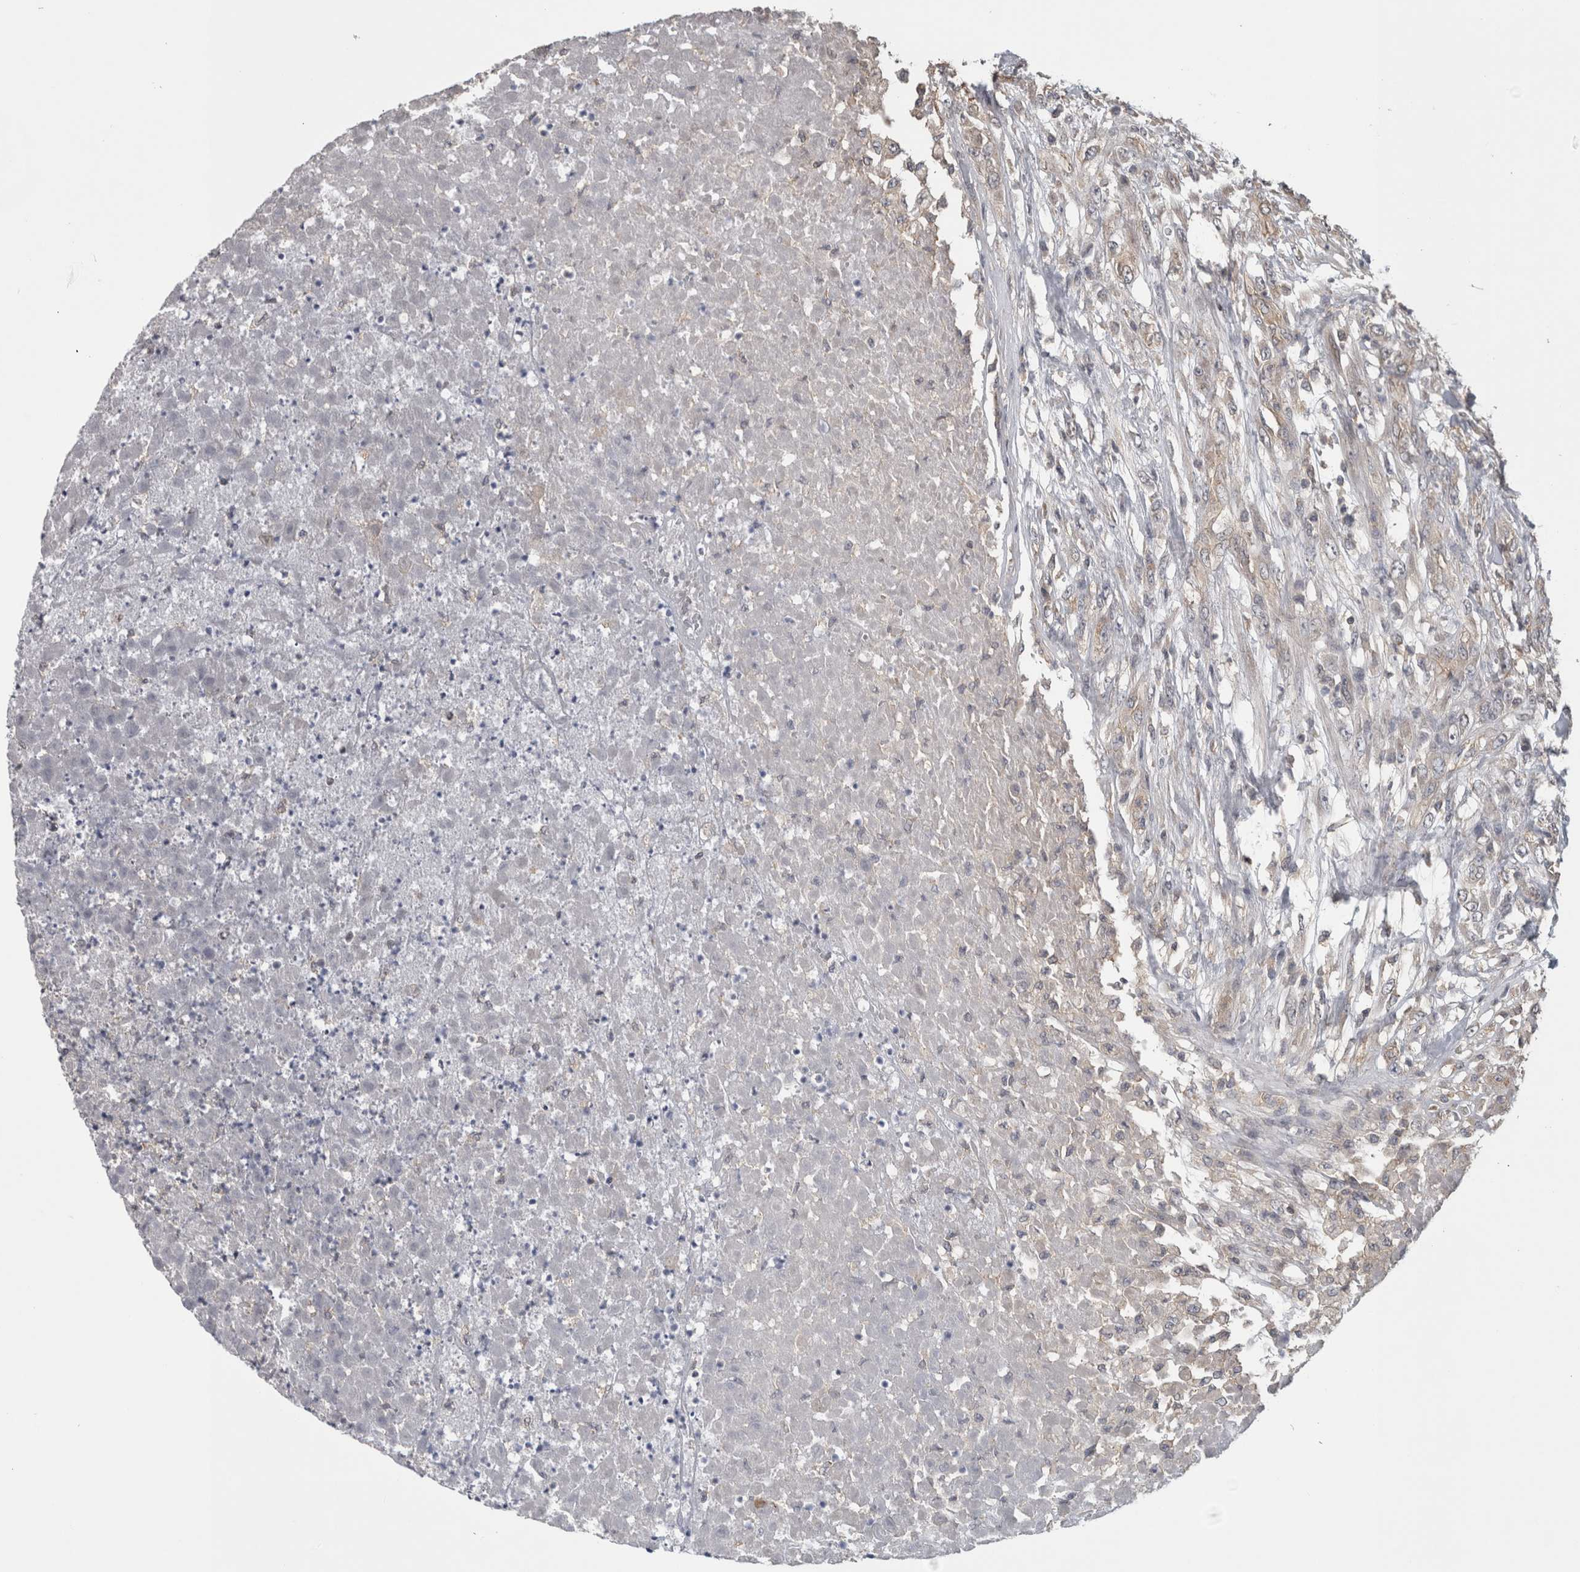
{"staining": {"intensity": "negative", "quantity": "none", "location": "none"}, "tissue": "testis cancer", "cell_type": "Tumor cells", "image_type": "cancer", "snomed": [{"axis": "morphology", "description": "Seminoma, NOS"}, {"axis": "topography", "description": "Testis"}], "caption": "Immunohistochemistry (IHC) histopathology image of human testis cancer stained for a protein (brown), which reveals no expression in tumor cells. (DAB (3,3'-diaminobenzidine) immunohistochemistry with hematoxylin counter stain).", "gene": "ATXN2", "patient": {"sex": "male", "age": 59}}